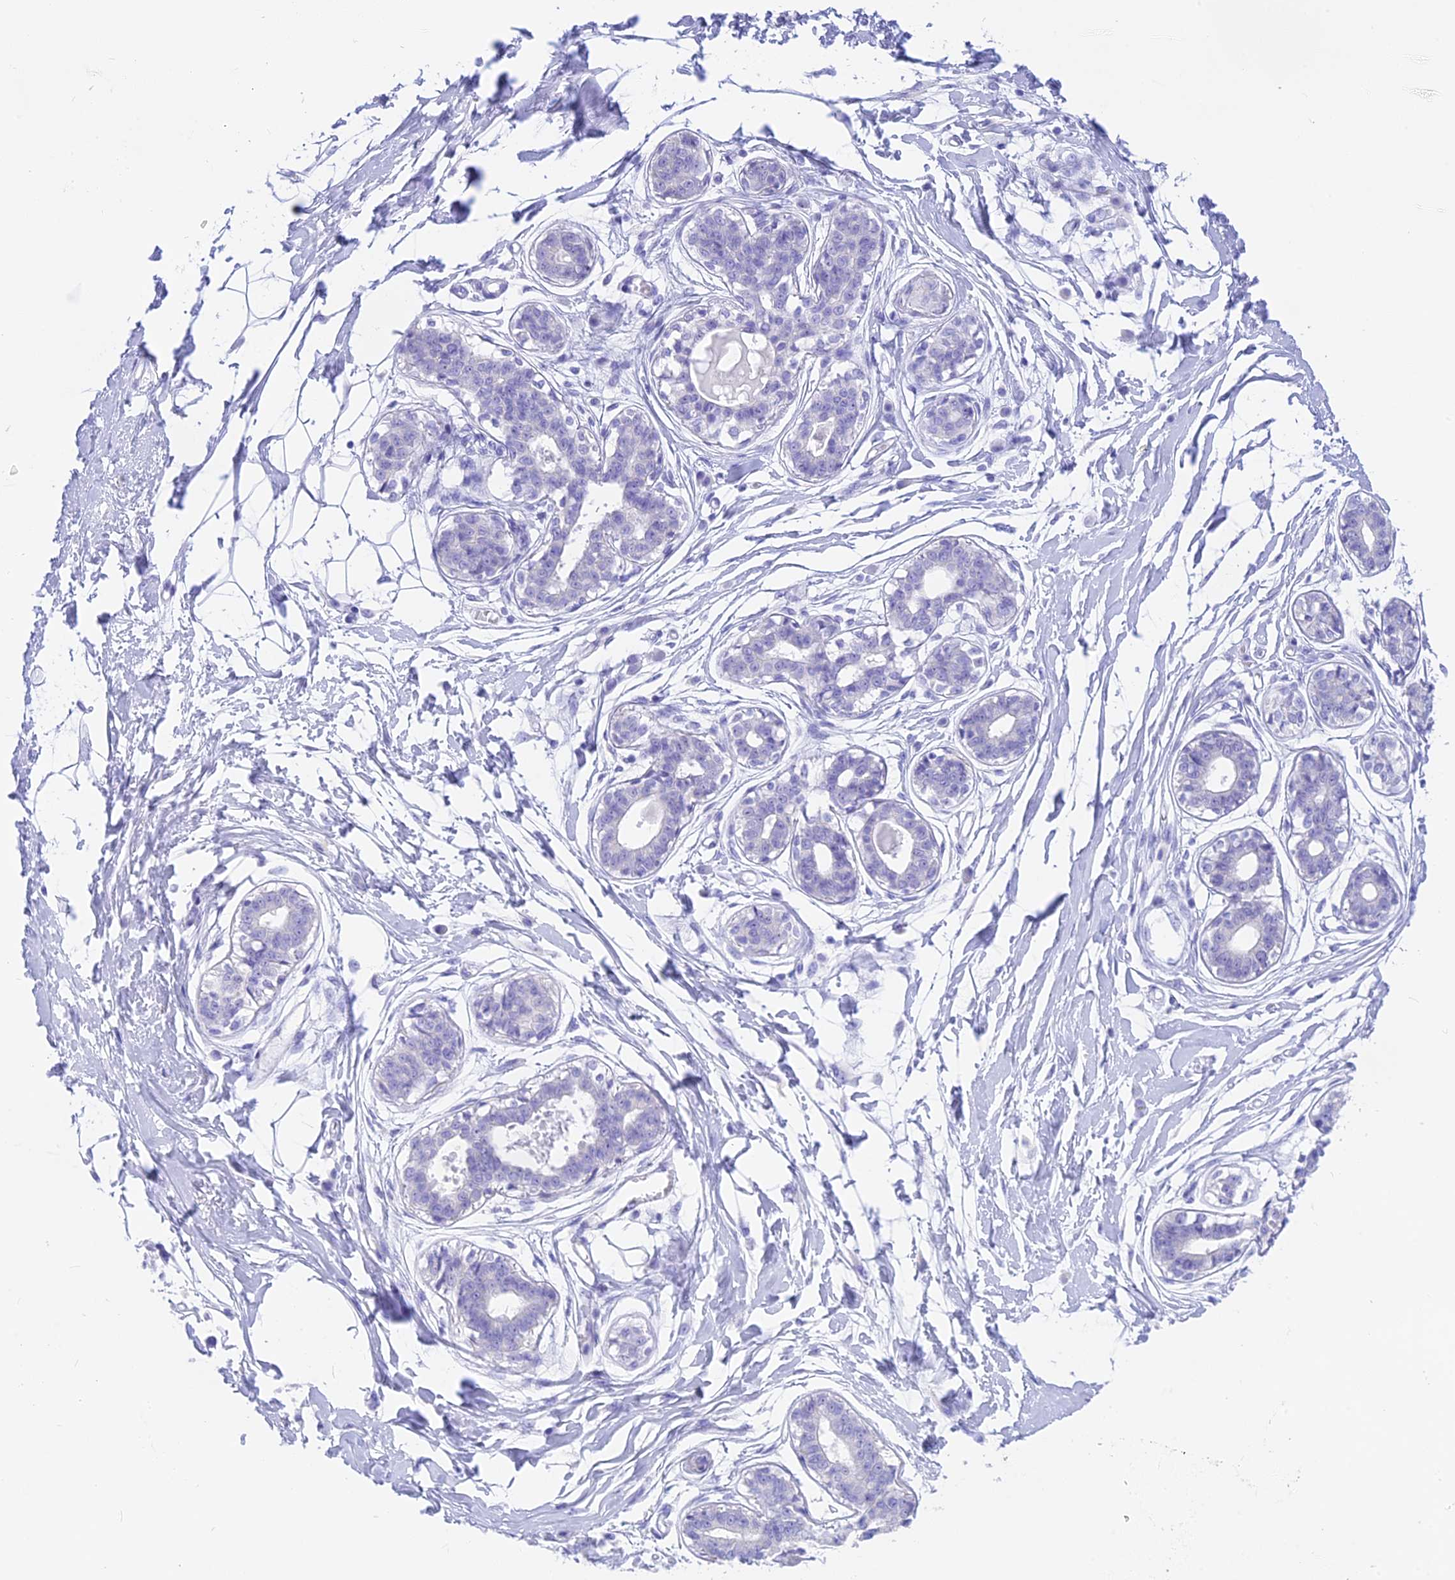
{"staining": {"intensity": "negative", "quantity": "none", "location": "none"}, "tissue": "breast", "cell_type": "Adipocytes", "image_type": "normal", "snomed": [{"axis": "morphology", "description": "Normal tissue, NOS"}, {"axis": "topography", "description": "Breast"}], "caption": "DAB immunohistochemical staining of normal breast exhibits no significant staining in adipocytes. (DAB (3,3'-diaminobenzidine) immunohistochemistry, high magnification).", "gene": "ISCA1", "patient": {"sex": "female", "age": 45}}